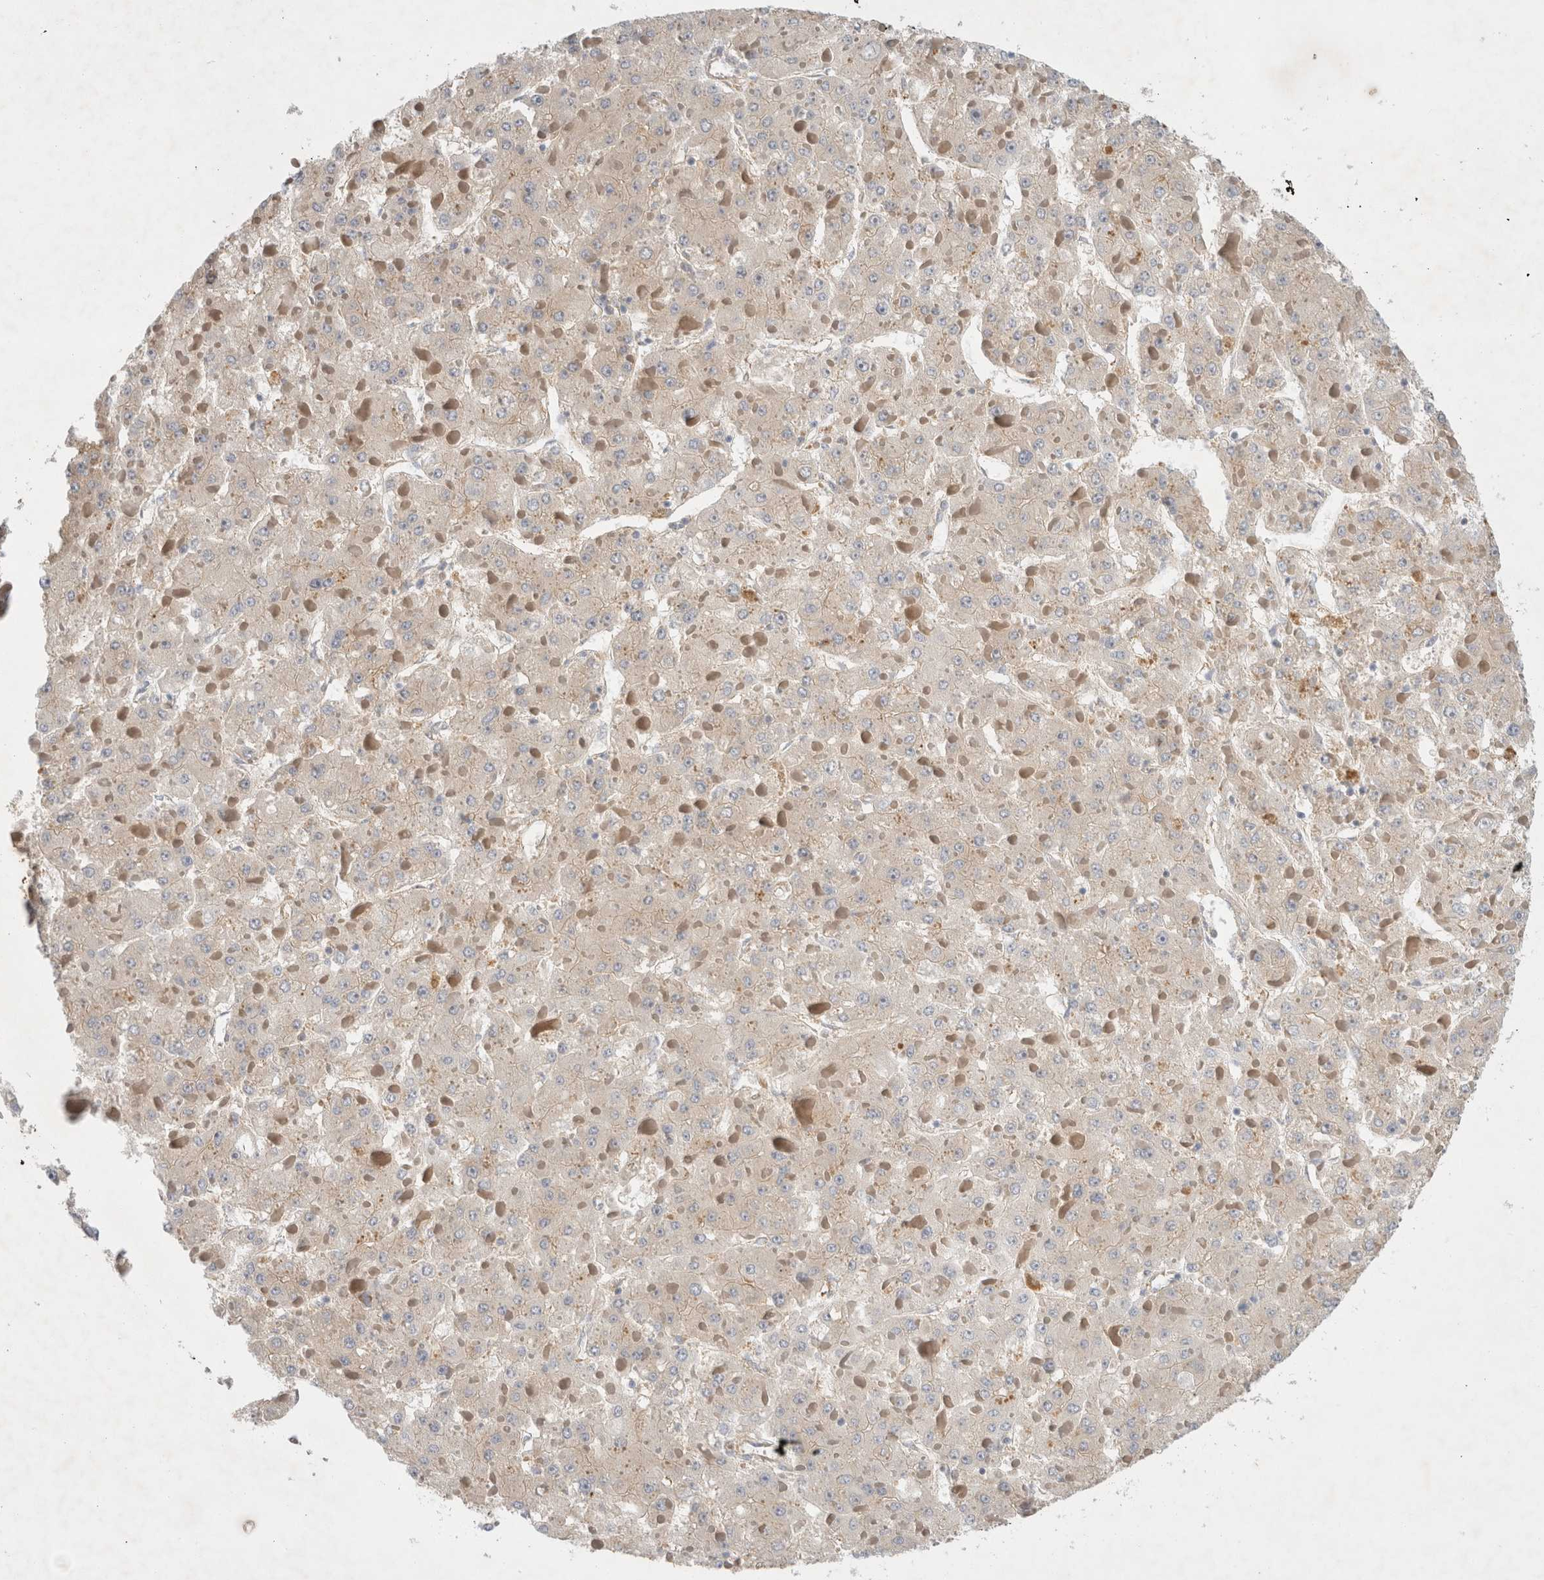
{"staining": {"intensity": "weak", "quantity": ">75%", "location": "cytoplasmic/membranous"}, "tissue": "liver cancer", "cell_type": "Tumor cells", "image_type": "cancer", "snomed": [{"axis": "morphology", "description": "Carcinoma, Hepatocellular, NOS"}, {"axis": "topography", "description": "Liver"}], "caption": "Brown immunohistochemical staining in hepatocellular carcinoma (liver) shows weak cytoplasmic/membranous expression in approximately >75% of tumor cells.", "gene": "GPR150", "patient": {"sex": "female", "age": 73}}